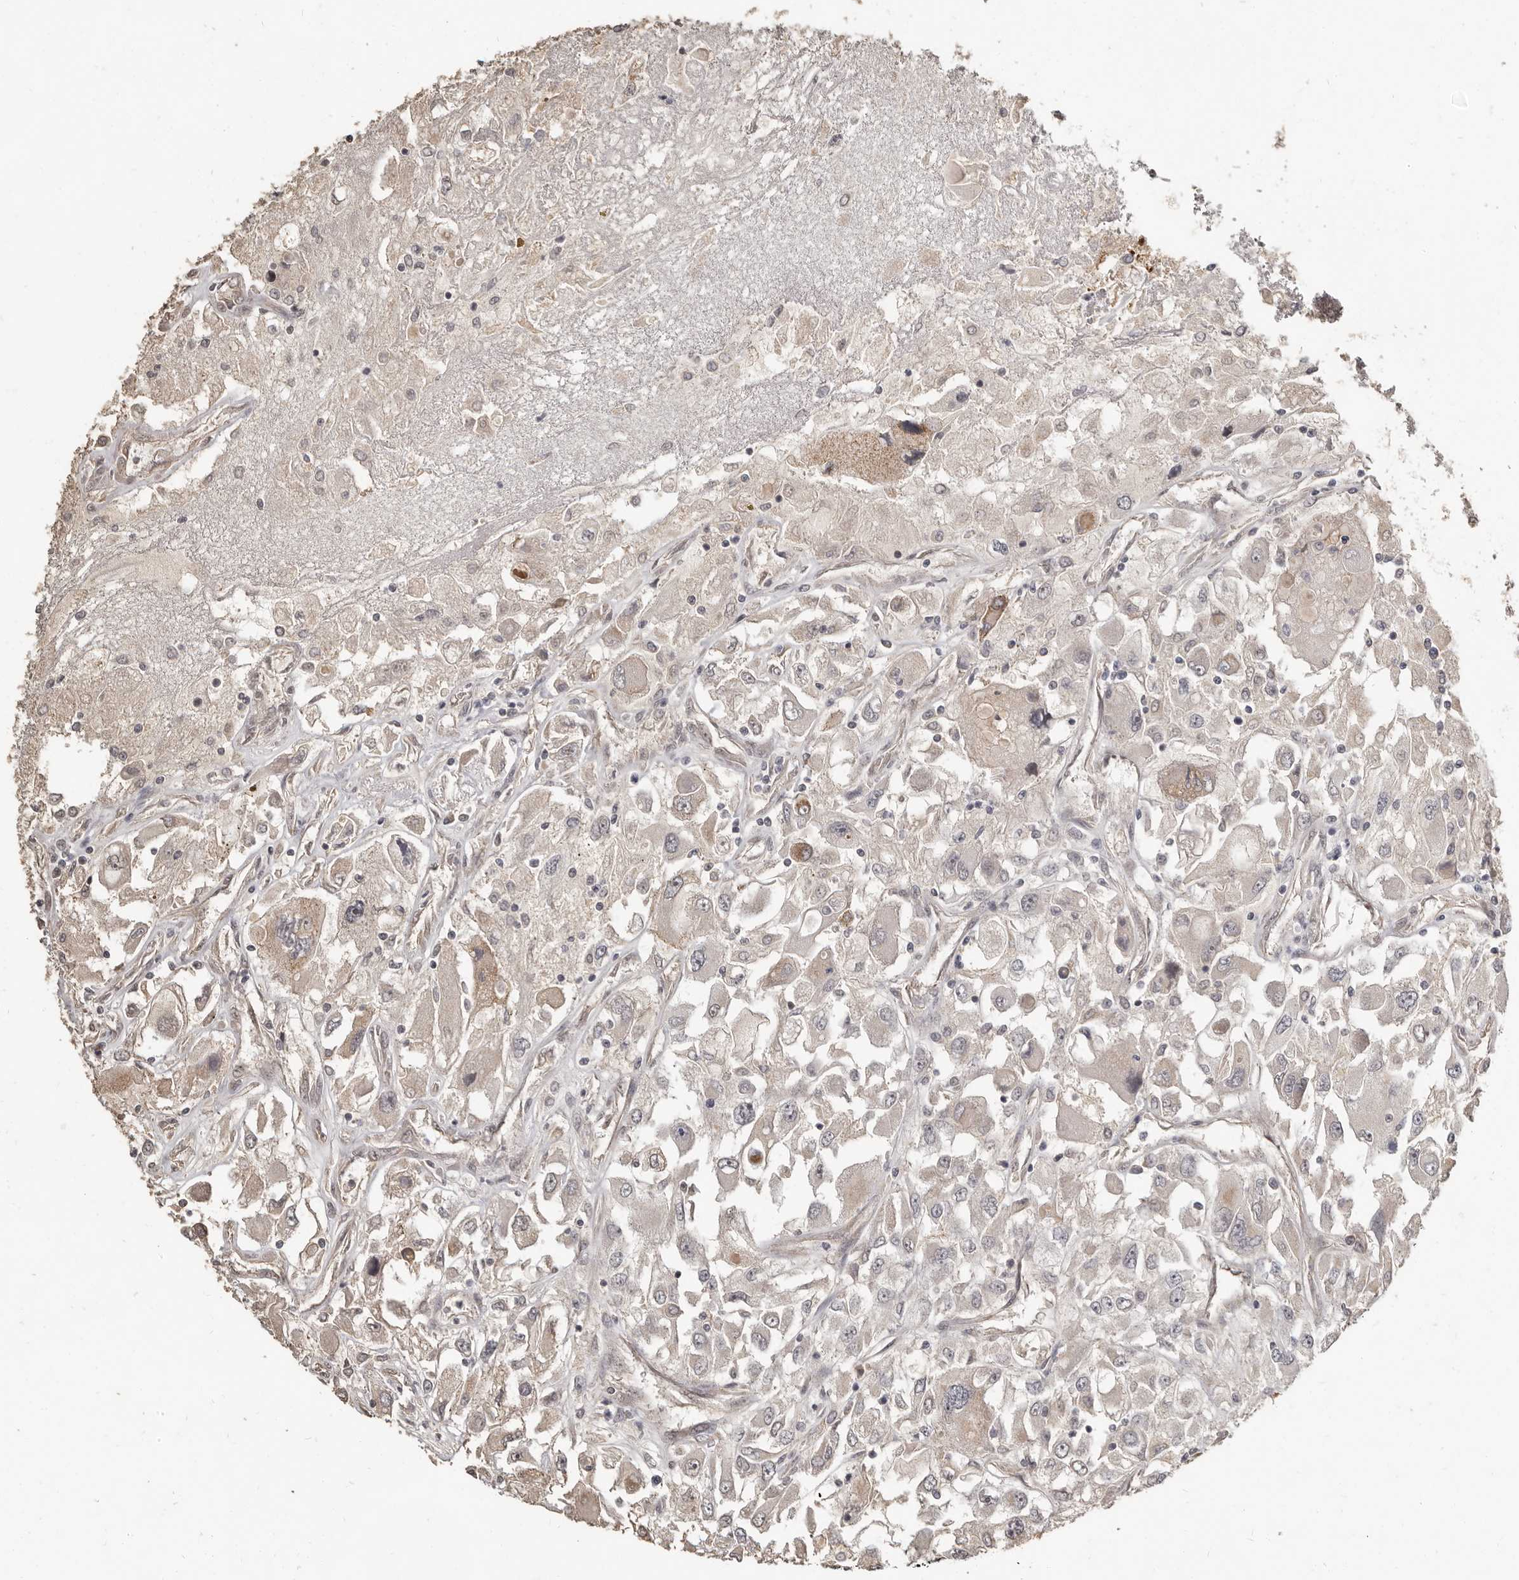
{"staining": {"intensity": "weak", "quantity": "25%-75%", "location": "cytoplasmic/membranous"}, "tissue": "renal cancer", "cell_type": "Tumor cells", "image_type": "cancer", "snomed": [{"axis": "morphology", "description": "Adenocarcinoma, NOS"}, {"axis": "topography", "description": "Kidney"}], "caption": "Tumor cells reveal weak cytoplasmic/membranous positivity in approximately 25%-75% of cells in renal adenocarcinoma.", "gene": "ZFP14", "patient": {"sex": "female", "age": 52}}